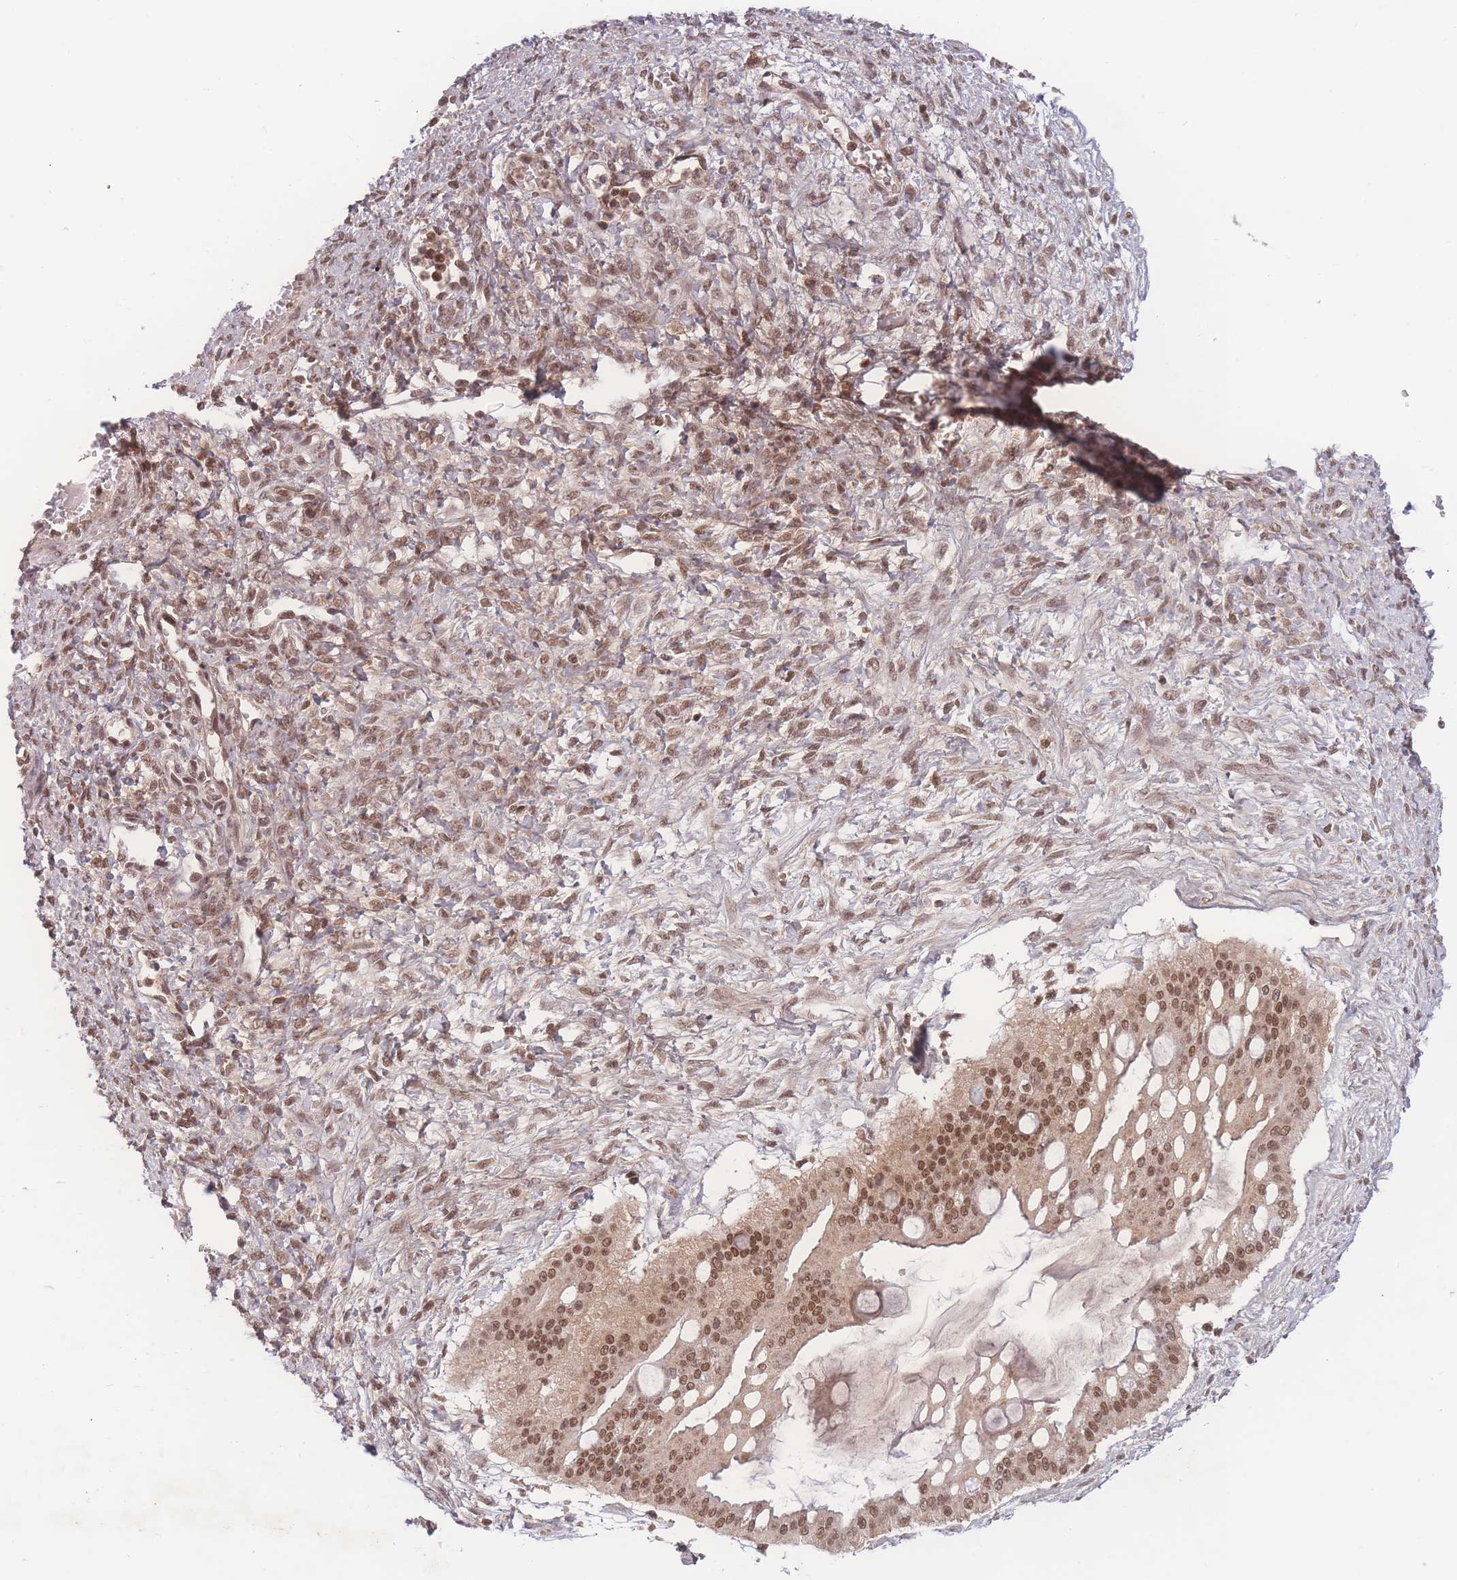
{"staining": {"intensity": "moderate", "quantity": ">75%", "location": "nuclear"}, "tissue": "ovarian cancer", "cell_type": "Tumor cells", "image_type": "cancer", "snomed": [{"axis": "morphology", "description": "Cystadenocarcinoma, mucinous, NOS"}, {"axis": "topography", "description": "Ovary"}], "caption": "A medium amount of moderate nuclear positivity is present in about >75% of tumor cells in ovarian mucinous cystadenocarcinoma tissue.", "gene": "RAVER1", "patient": {"sex": "female", "age": 73}}